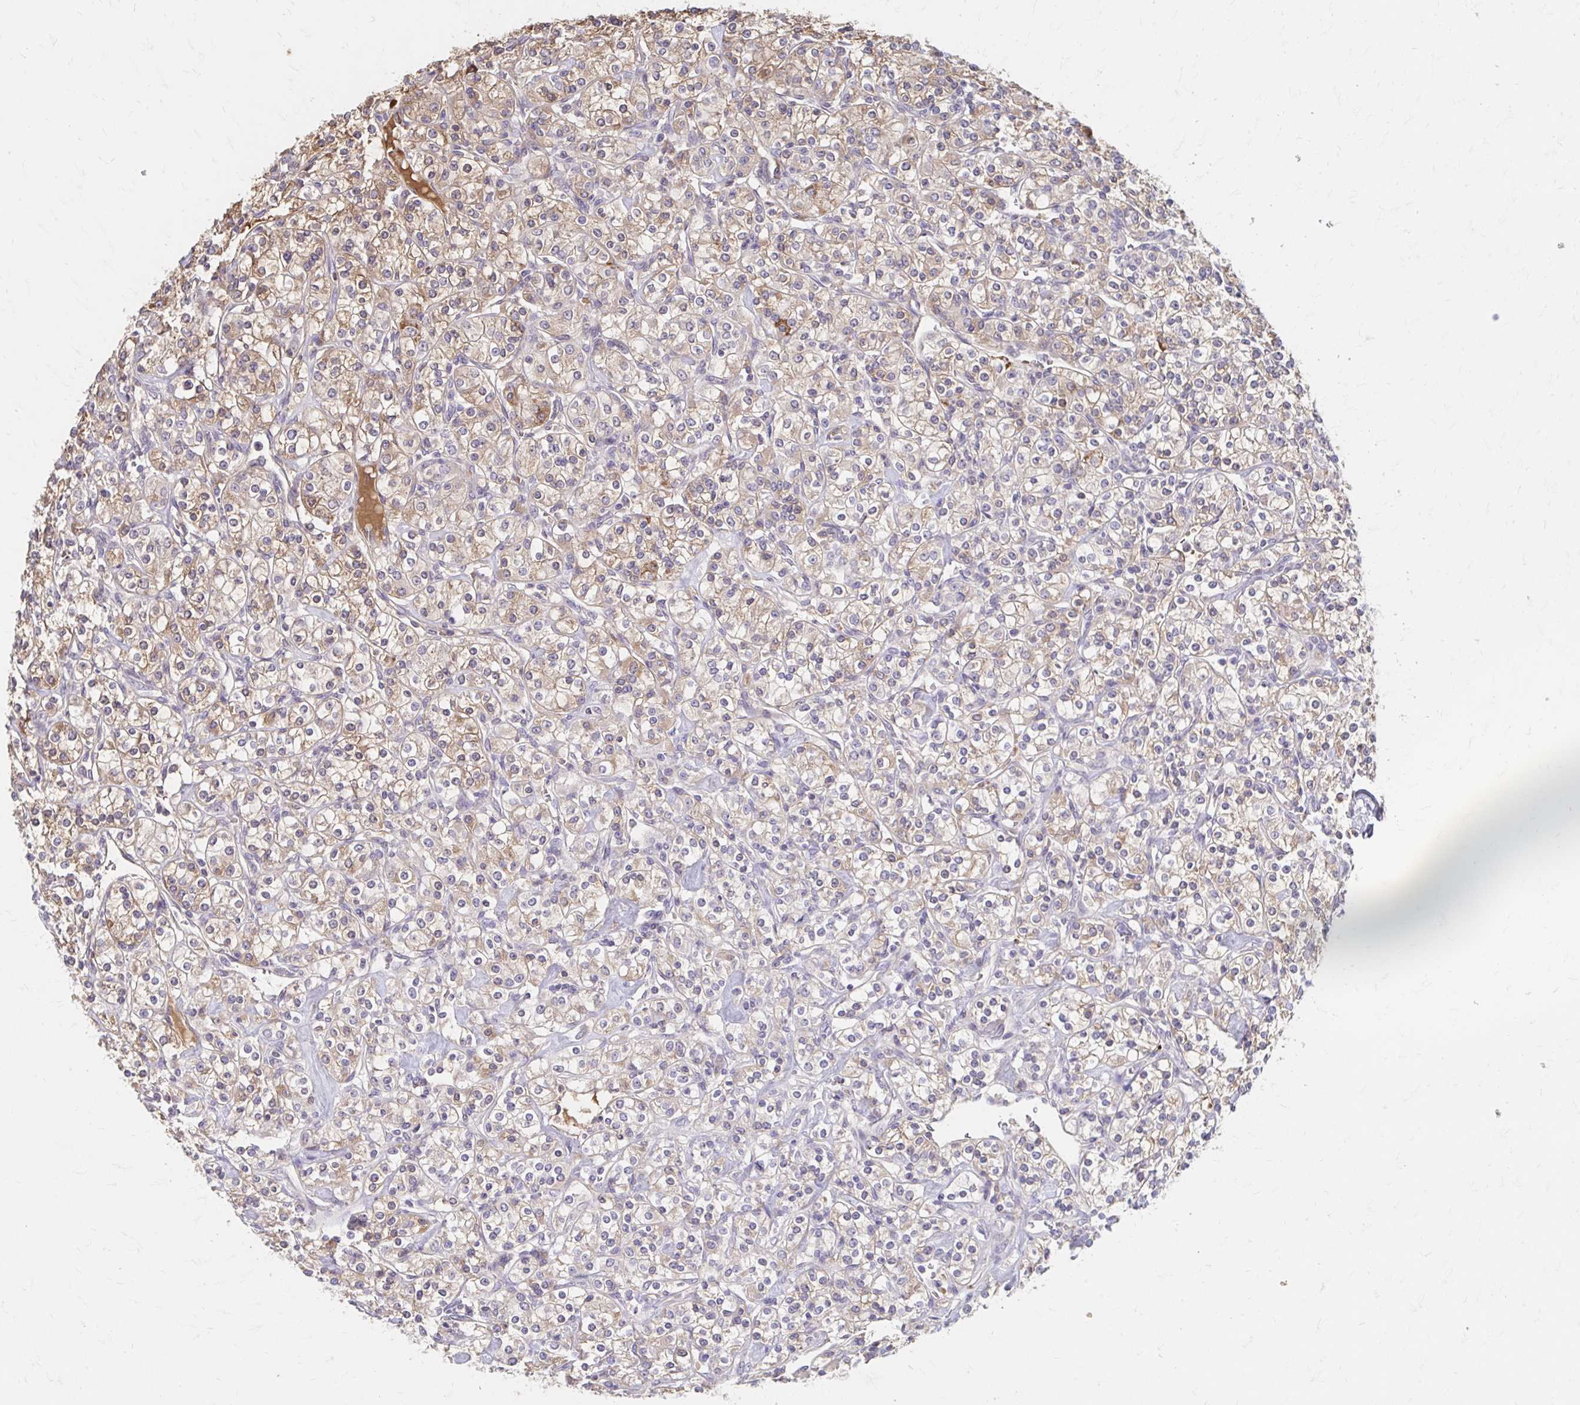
{"staining": {"intensity": "weak", "quantity": "25%-75%", "location": "cytoplasmic/membranous"}, "tissue": "renal cancer", "cell_type": "Tumor cells", "image_type": "cancer", "snomed": [{"axis": "morphology", "description": "Adenocarcinoma, NOS"}, {"axis": "topography", "description": "Kidney"}], "caption": "Immunohistochemistry (IHC) (DAB) staining of human renal cancer demonstrates weak cytoplasmic/membranous protein positivity in approximately 25%-75% of tumor cells. (IHC, brightfield microscopy, high magnification).", "gene": "HMGCS2", "patient": {"sex": "male", "age": 77}}